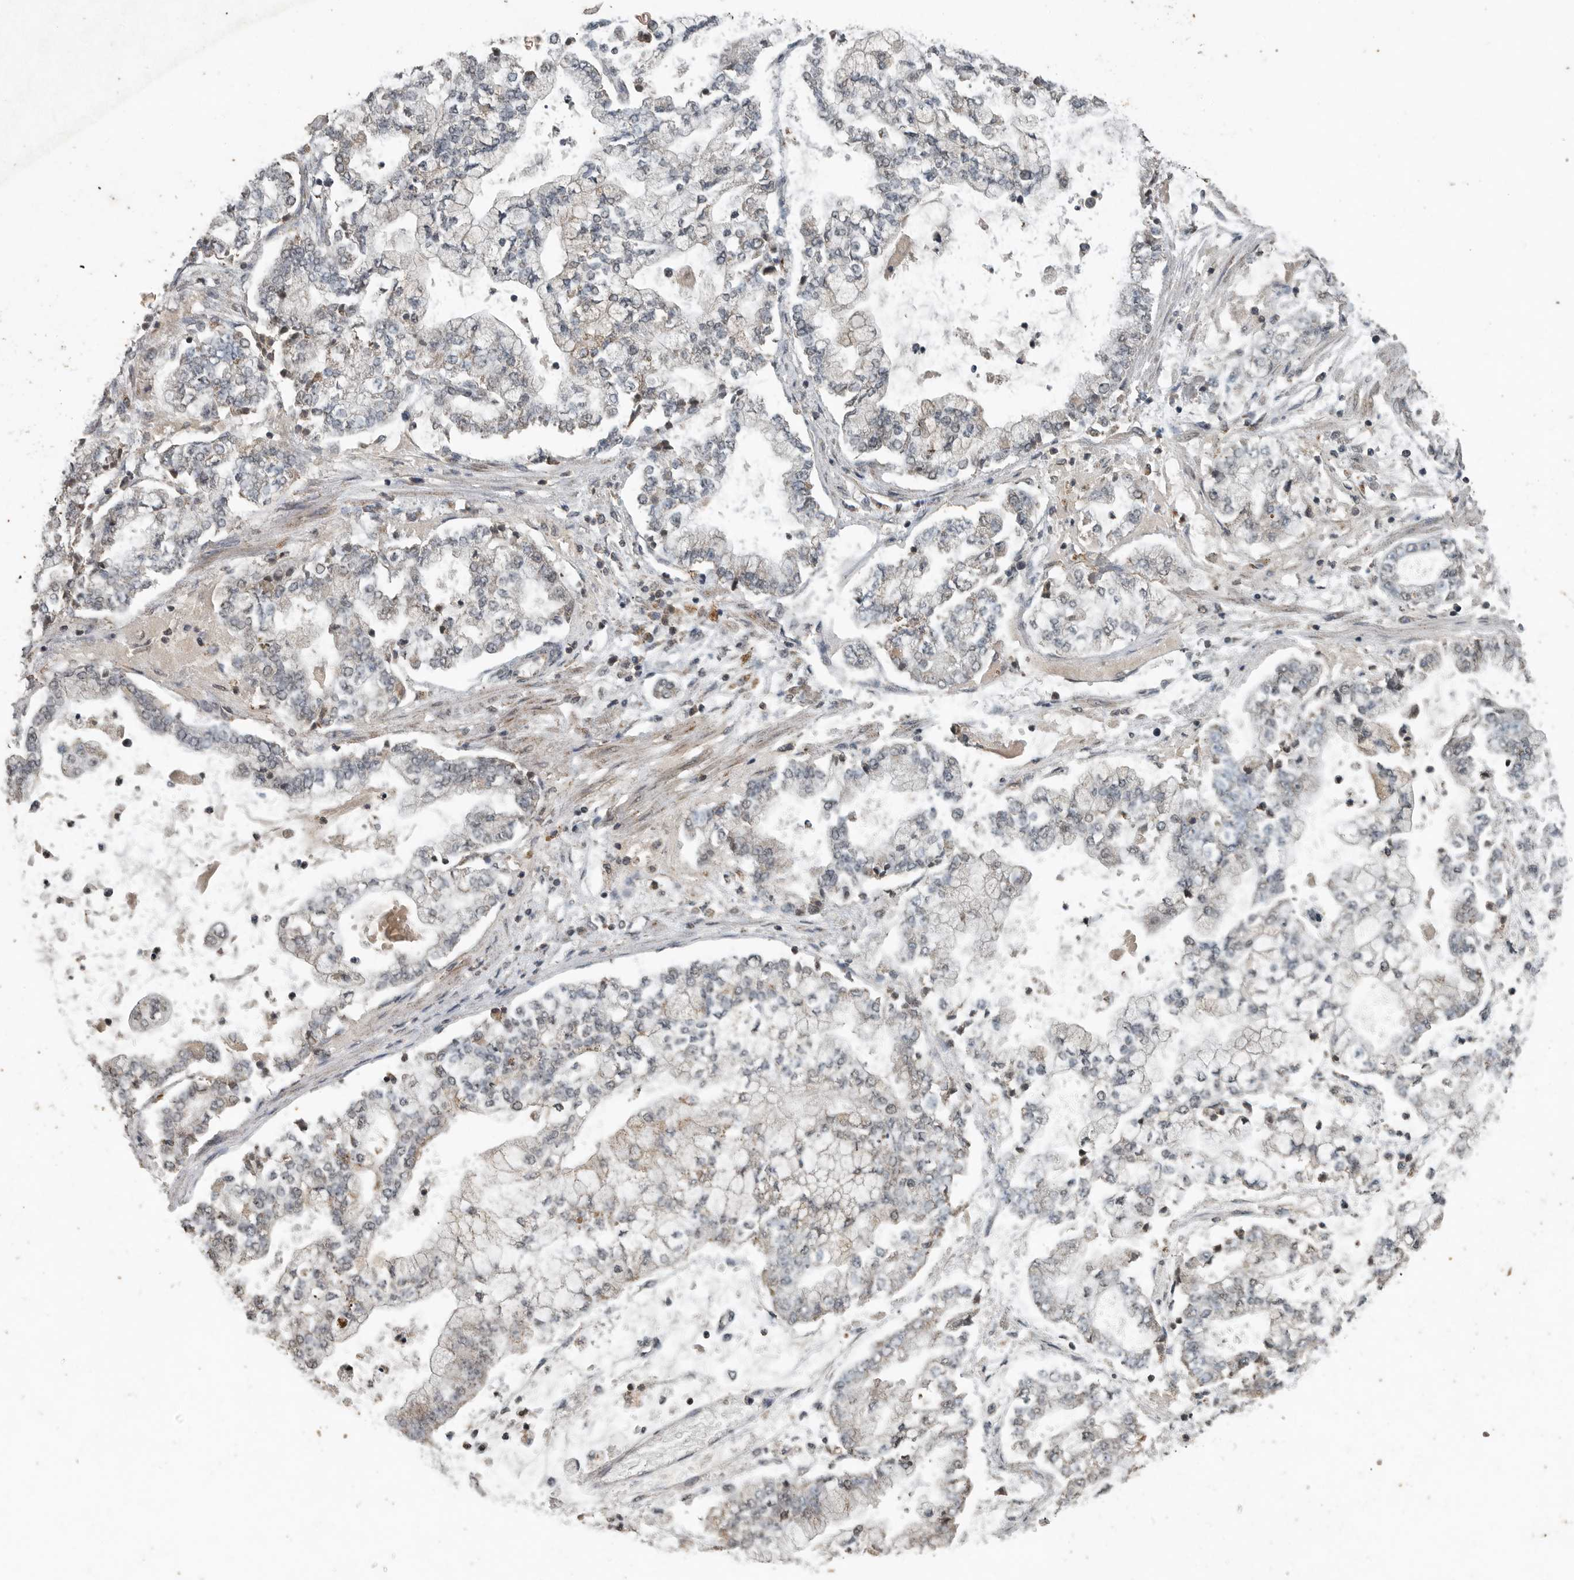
{"staining": {"intensity": "weak", "quantity": "25%-75%", "location": "cytoplasmic/membranous"}, "tissue": "stomach cancer", "cell_type": "Tumor cells", "image_type": "cancer", "snomed": [{"axis": "morphology", "description": "Adenocarcinoma, NOS"}, {"axis": "topography", "description": "Stomach"}], "caption": "IHC of human adenocarcinoma (stomach) shows low levels of weak cytoplasmic/membranous positivity in approximately 25%-75% of tumor cells. Immunohistochemistry stains the protein of interest in brown and the nuclei are stained blue.", "gene": "IL6ST", "patient": {"sex": "male", "age": 76}}